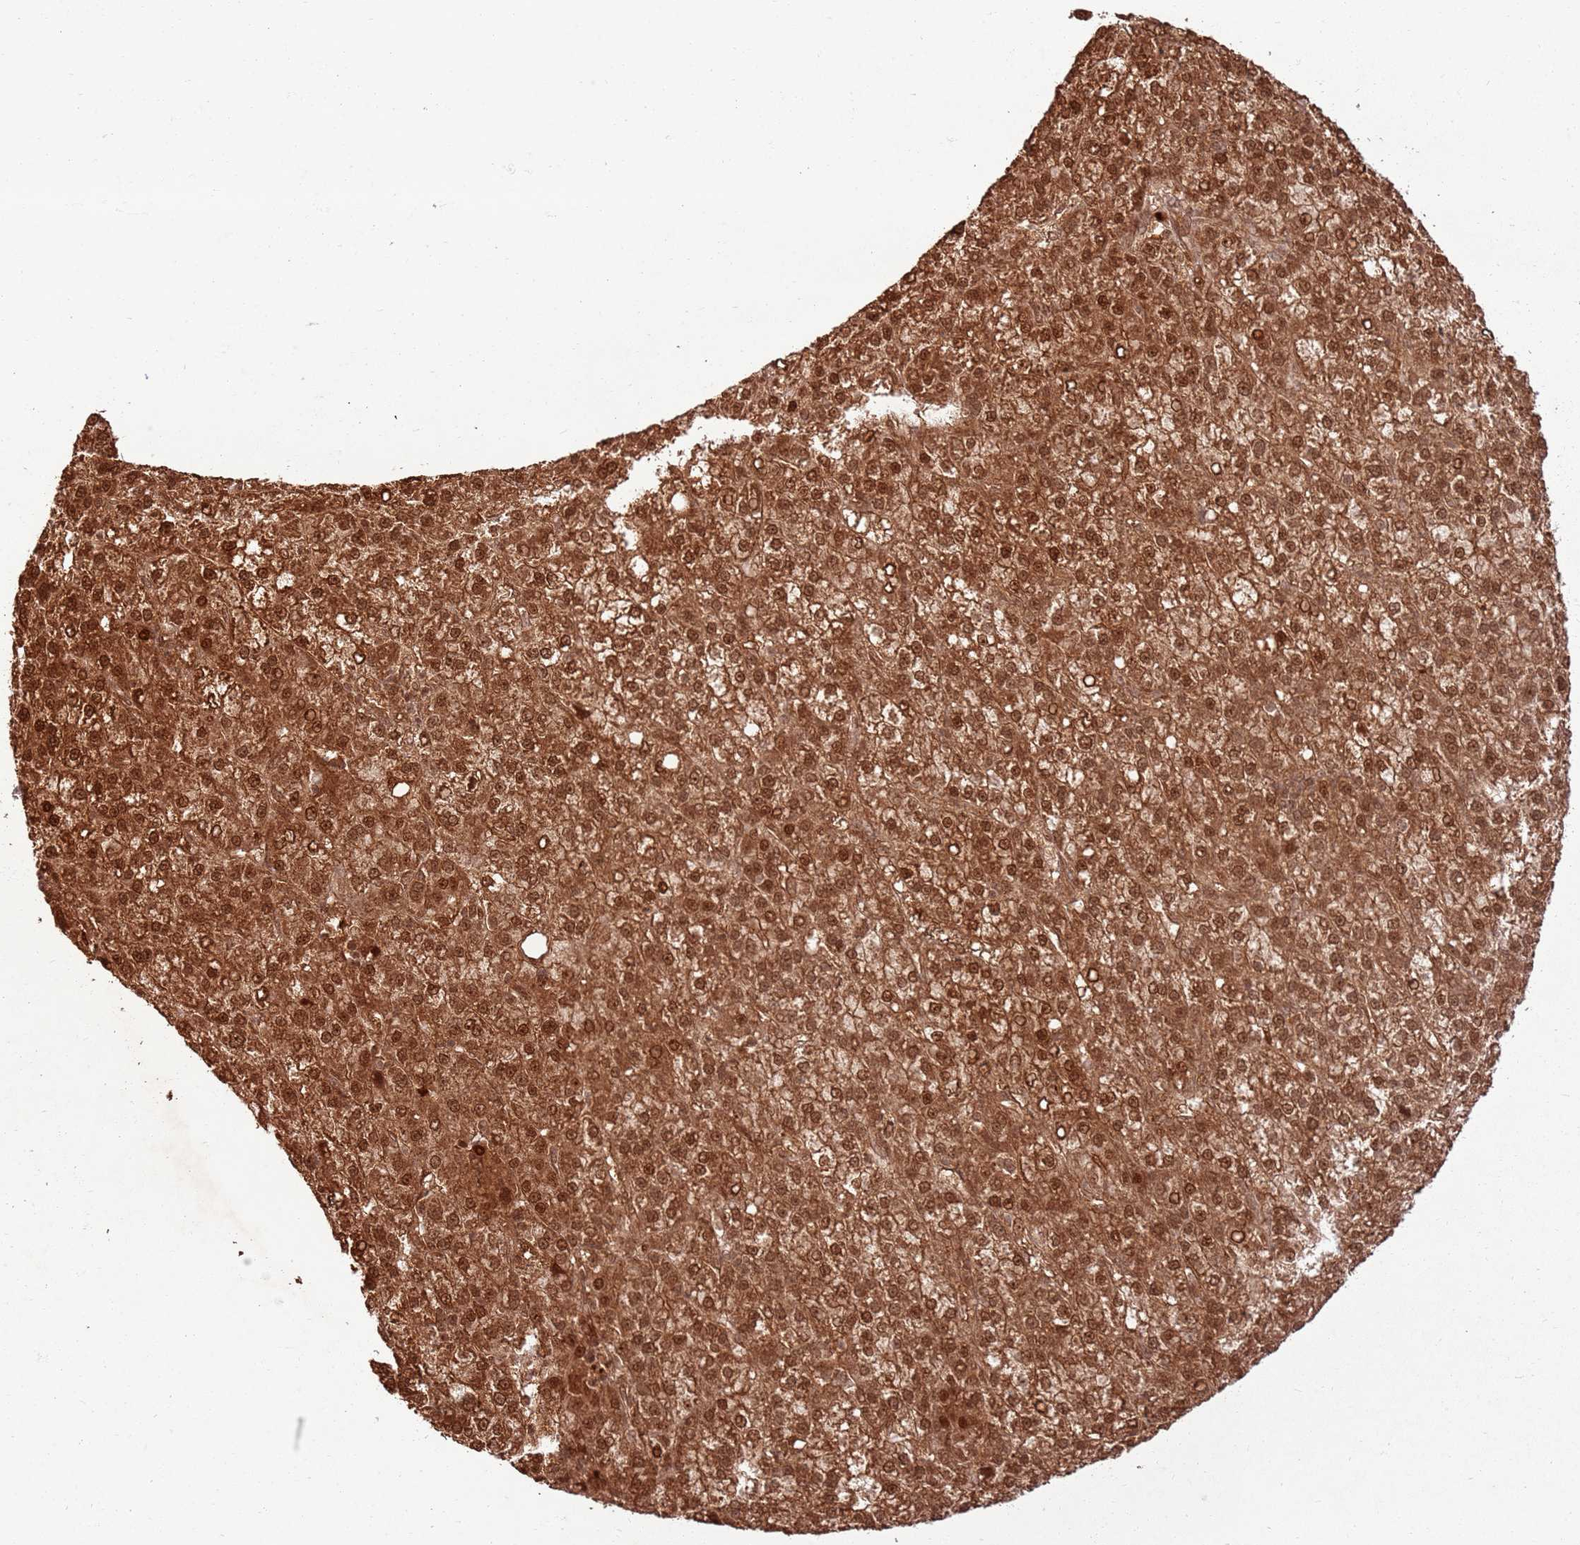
{"staining": {"intensity": "strong", "quantity": ">75%", "location": "cytoplasmic/membranous,nuclear"}, "tissue": "liver cancer", "cell_type": "Tumor cells", "image_type": "cancer", "snomed": [{"axis": "morphology", "description": "Carcinoma, Hepatocellular, NOS"}, {"axis": "topography", "description": "Liver"}], "caption": "A brown stain shows strong cytoplasmic/membranous and nuclear positivity of a protein in human liver cancer (hepatocellular carcinoma) tumor cells.", "gene": "TBC1D13", "patient": {"sex": "female", "age": 58}}